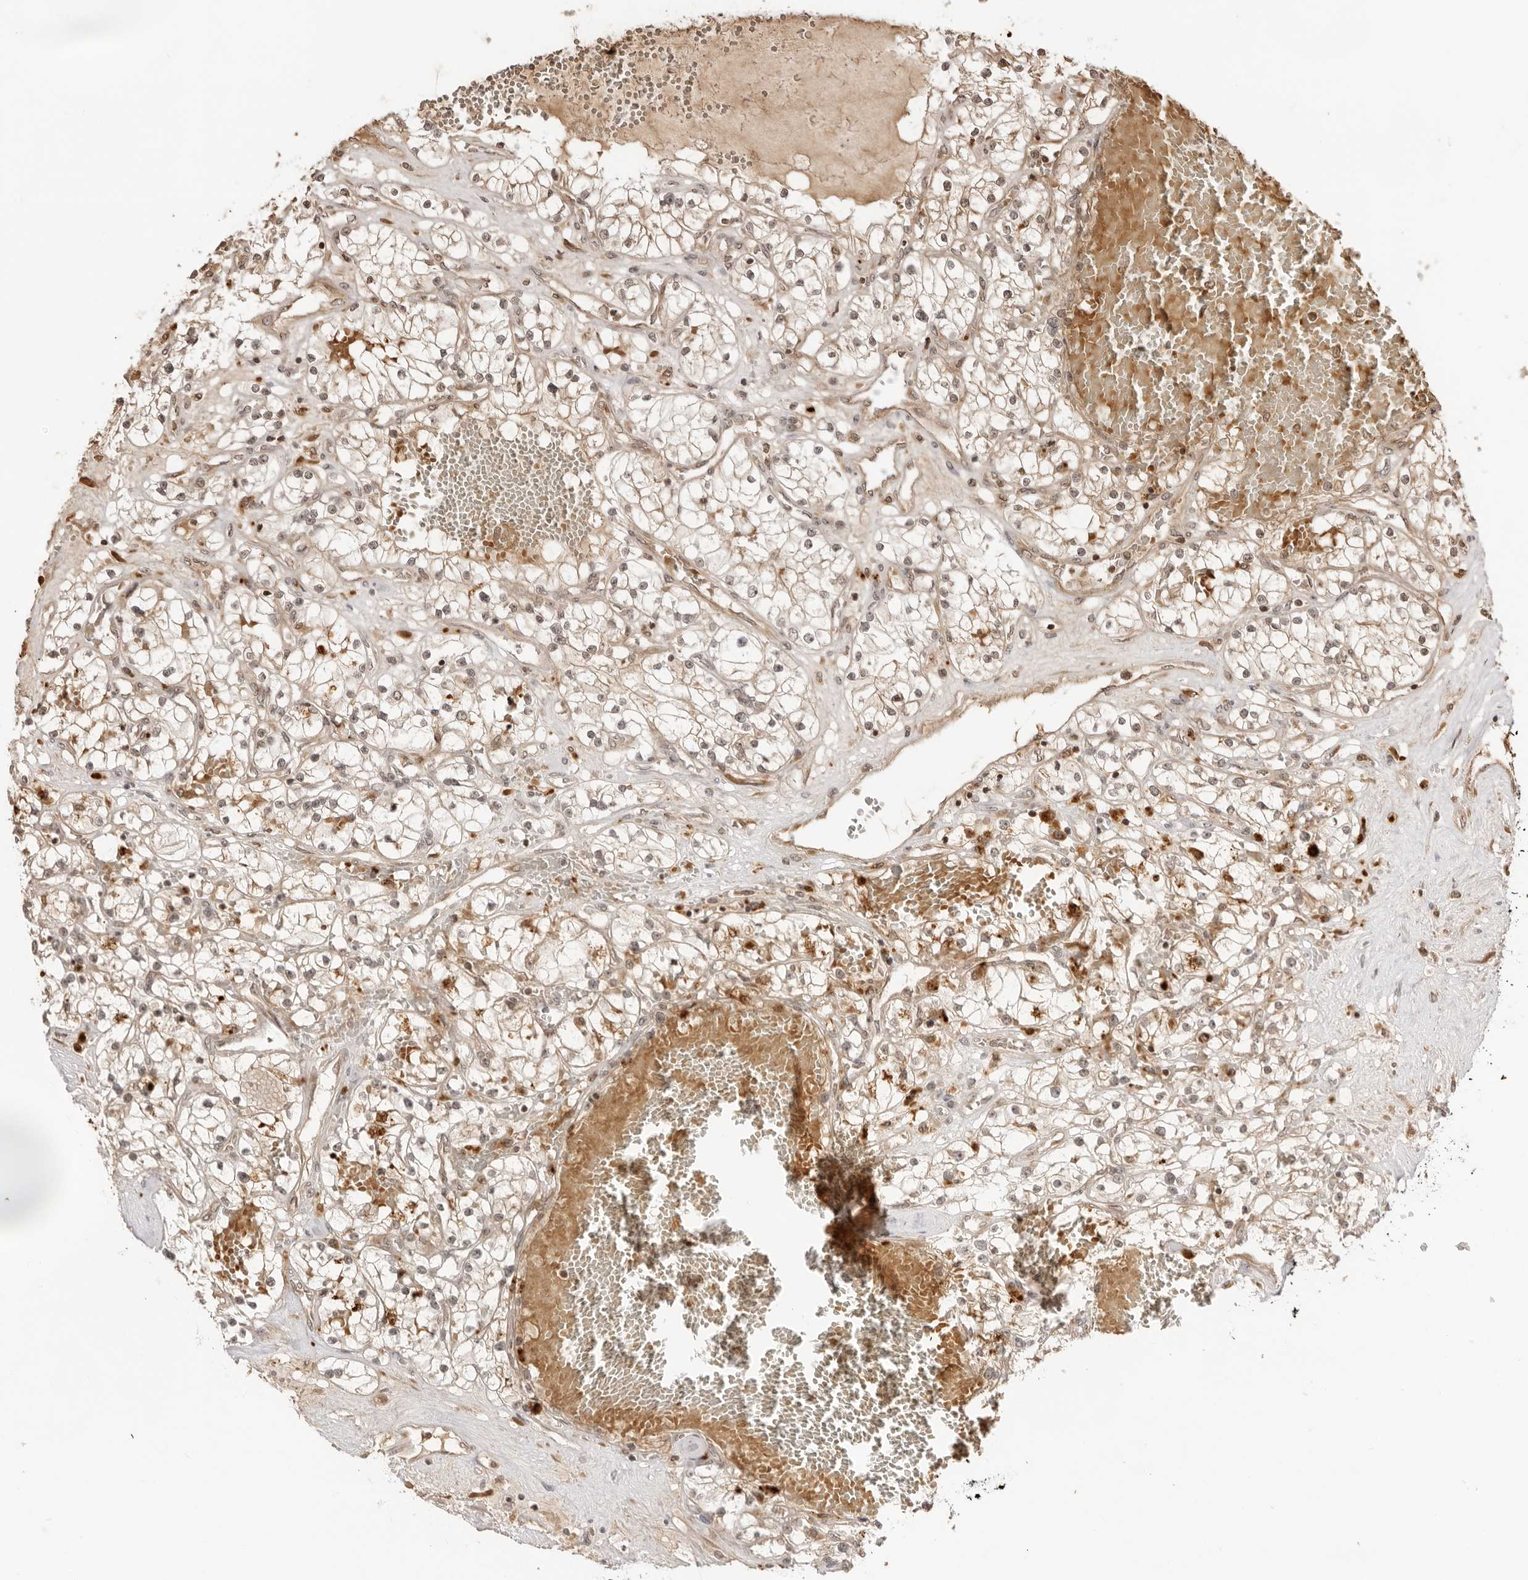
{"staining": {"intensity": "weak", "quantity": ">75%", "location": "cytoplasmic/membranous,nuclear"}, "tissue": "renal cancer", "cell_type": "Tumor cells", "image_type": "cancer", "snomed": [{"axis": "morphology", "description": "Normal tissue, NOS"}, {"axis": "morphology", "description": "Adenocarcinoma, NOS"}, {"axis": "topography", "description": "Kidney"}], "caption": "Adenocarcinoma (renal) was stained to show a protein in brown. There is low levels of weak cytoplasmic/membranous and nuclear staining in approximately >75% of tumor cells.", "gene": "IKBKE", "patient": {"sex": "male", "age": 68}}